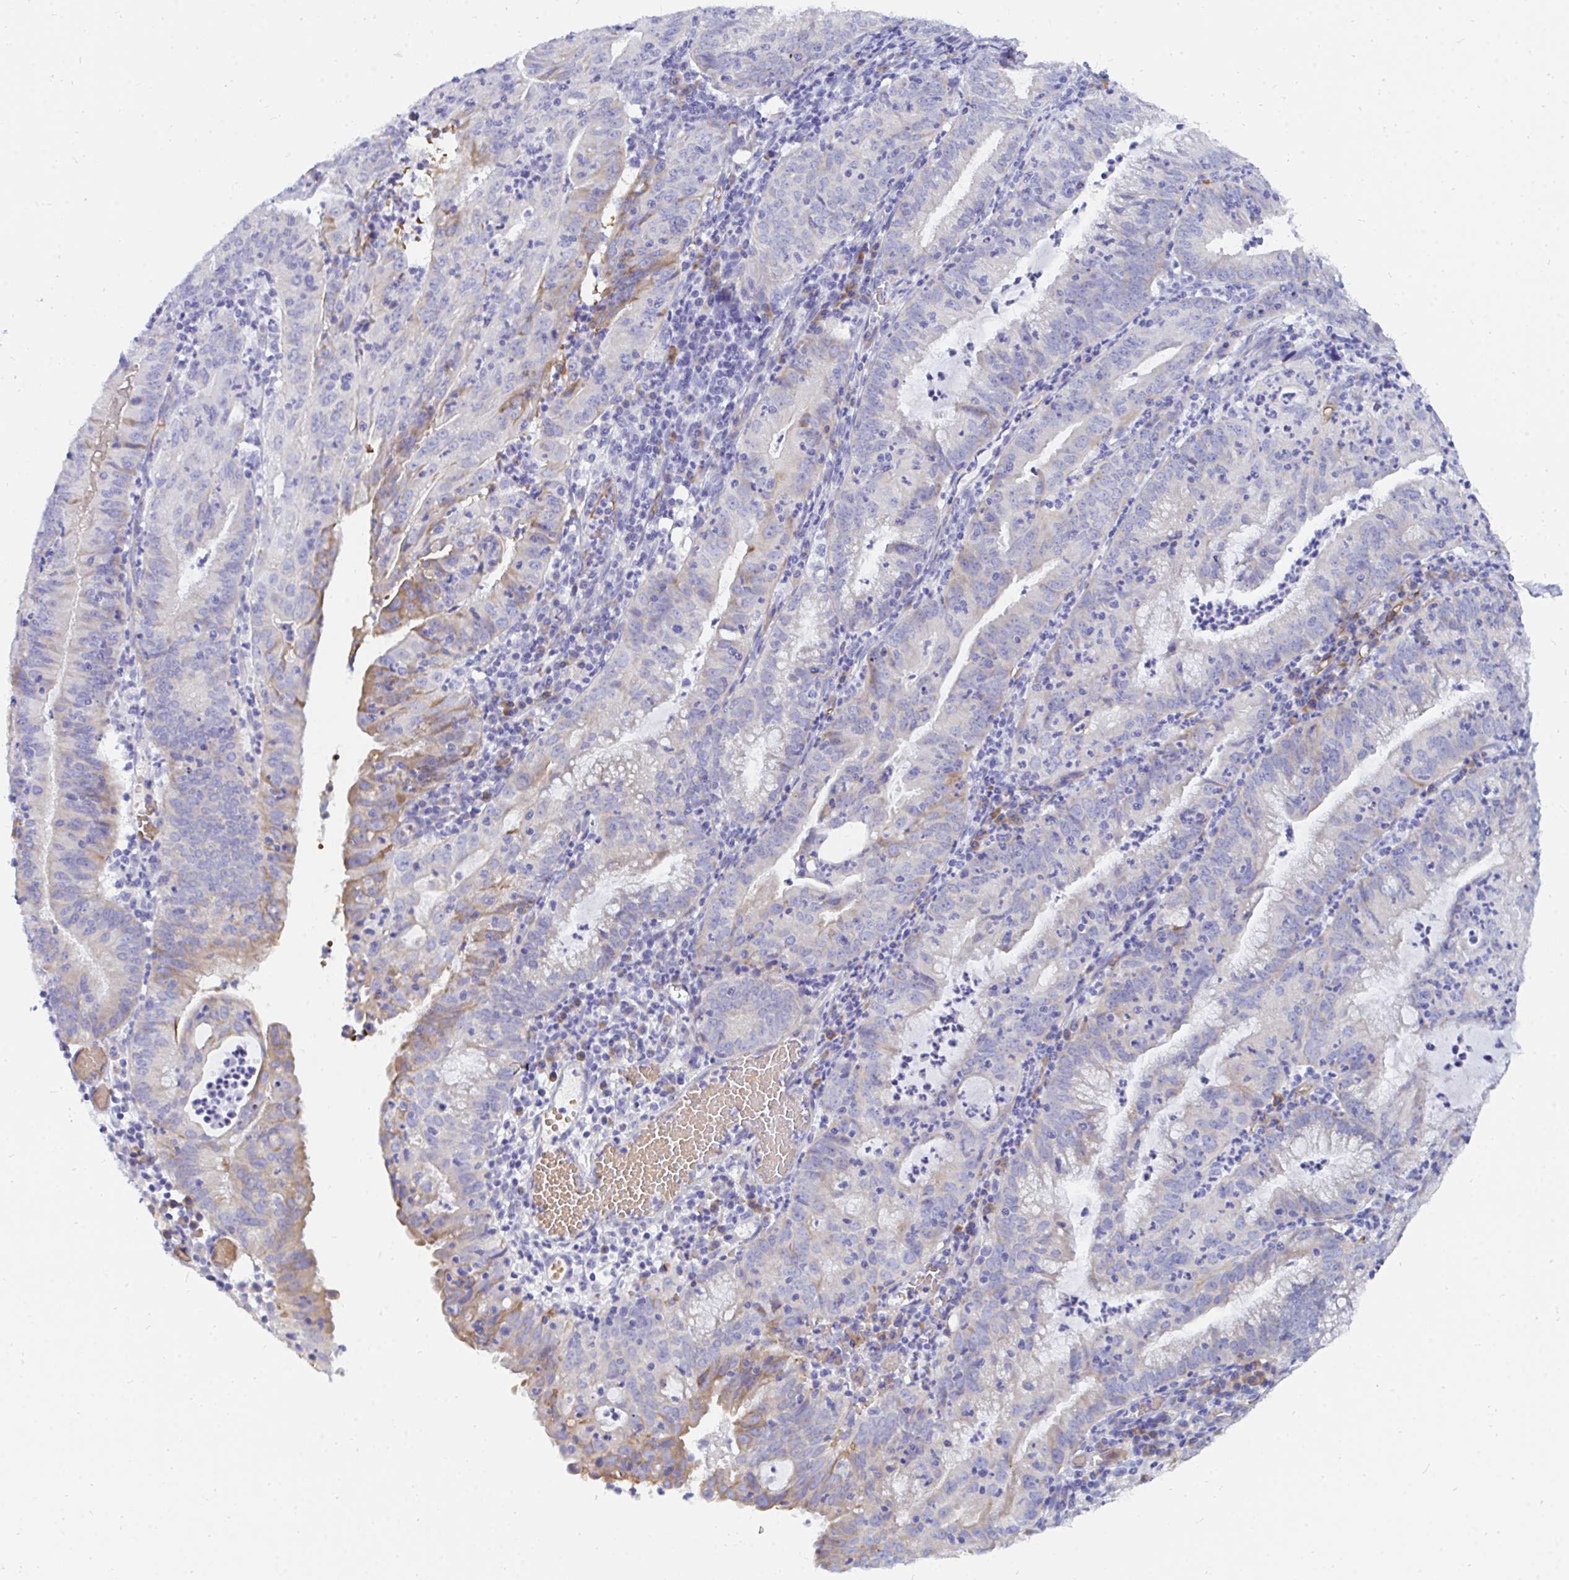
{"staining": {"intensity": "moderate", "quantity": "<25%", "location": "cytoplasmic/membranous"}, "tissue": "endometrial cancer", "cell_type": "Tumor cells", "image_type": "cancer", "snomed": [{"axis": "morphology", "description": "Adenocarcinoma, NOS"}, {"axis": "topography", "description": "Endometrium"}], "caption": "Endometrial cancer stained with immunohistochemistry shows moderate cytoplasmic/membranous expression in about <25% of tumor cells. The staining is performed using DAB brown chromogen to label protein expression. The nuclei are counter-stained blue using hematoxylin.", "gene": "MROH2B", "patient": {"sex": "female", "age": 60}}